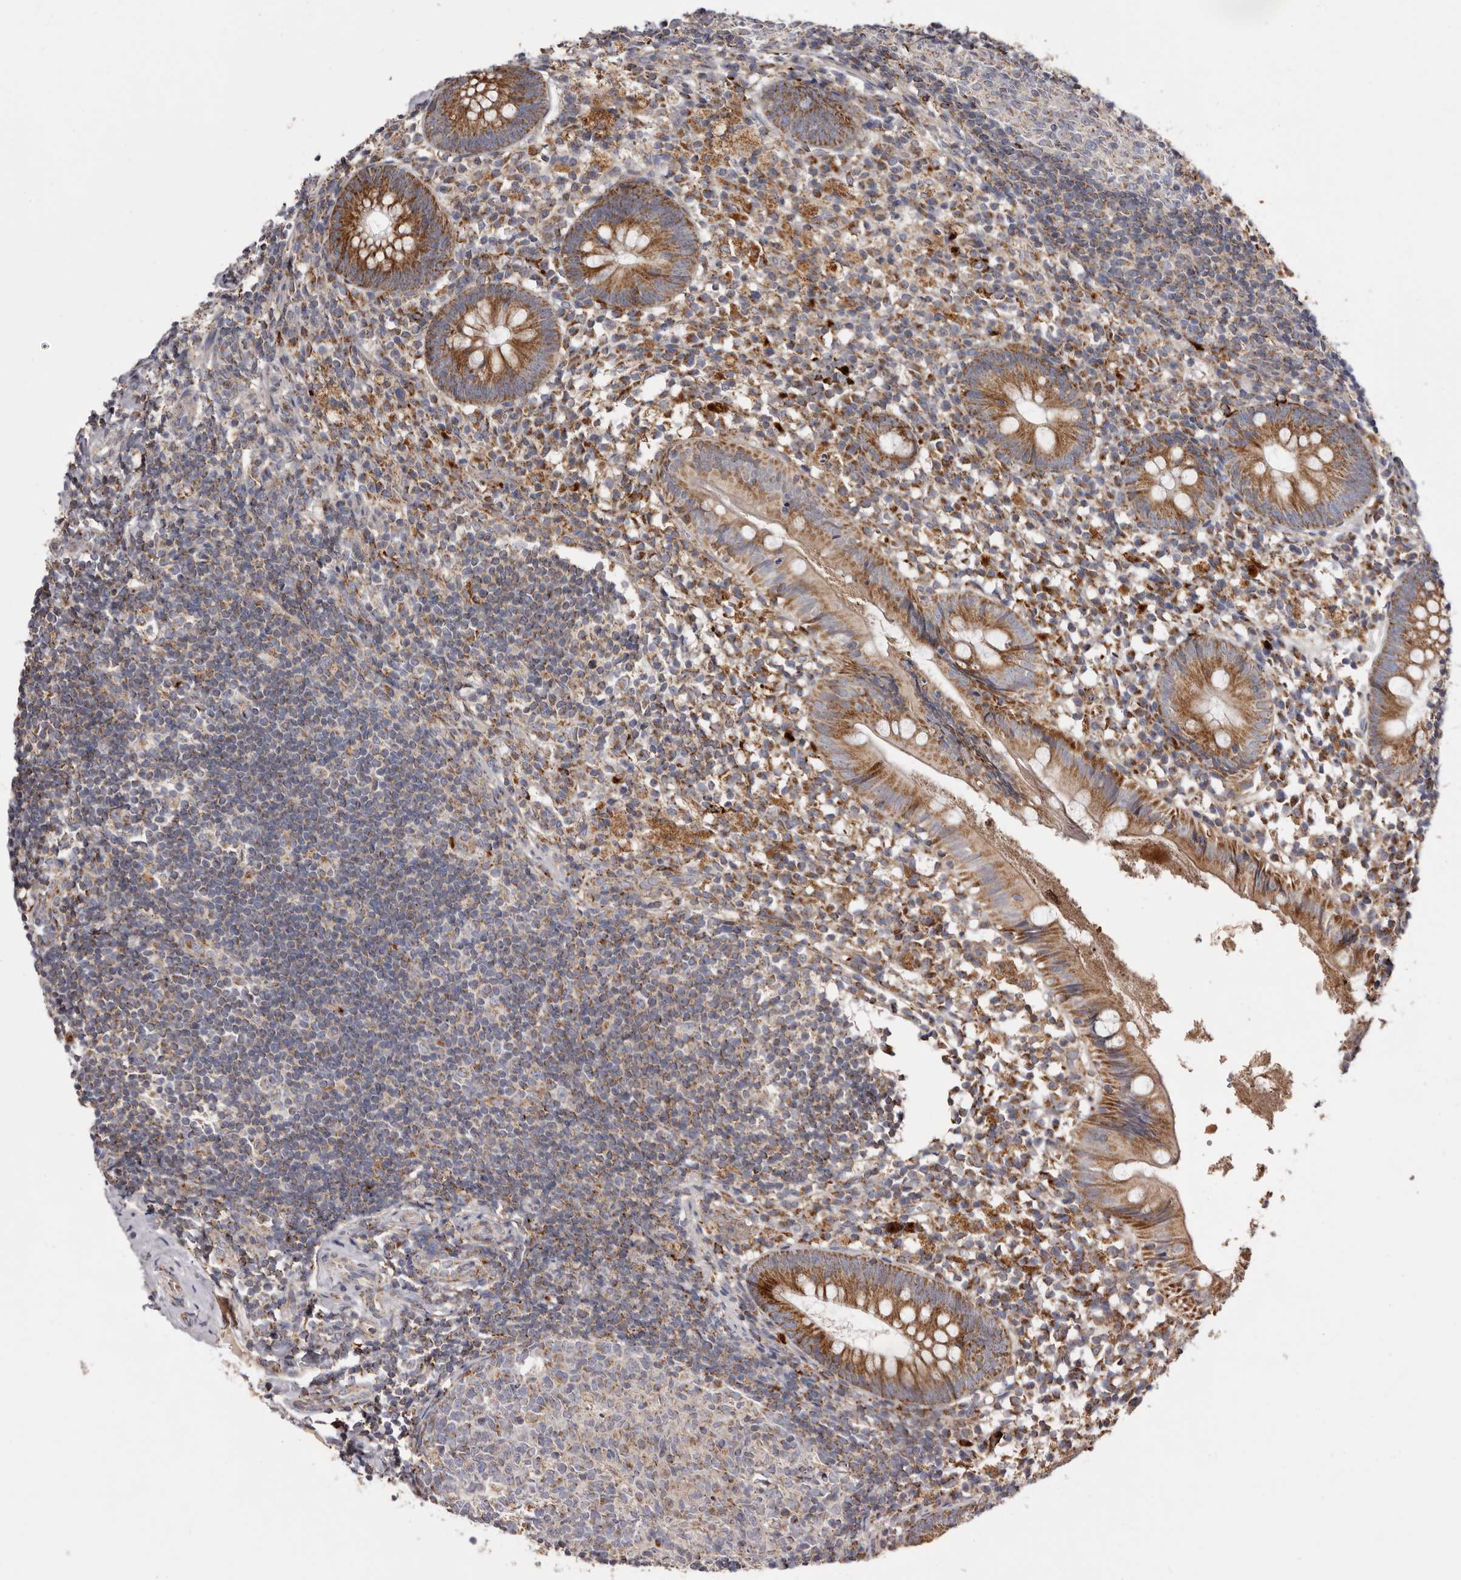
{"staining": {"intensity": "moderate", "quantity": ">75%", "location": "cytoplasmic/membranous"}, "tissue": "appendix", "cell_type": "Glandular cells", "image_type": "normal", "snomed": [{"axis": "morphology", "description": "Normal tissue, NOS"}, {"axis": "topography", "description": "Appendix"}], "caption": "DAB immunohistochemical staining of unremarkable appendix shows moderate cytoplasmic/membranous protein expression in about >75% of glandular cells.", "gene": "MECR", "patient": {"sex": "female", "age": 20}}